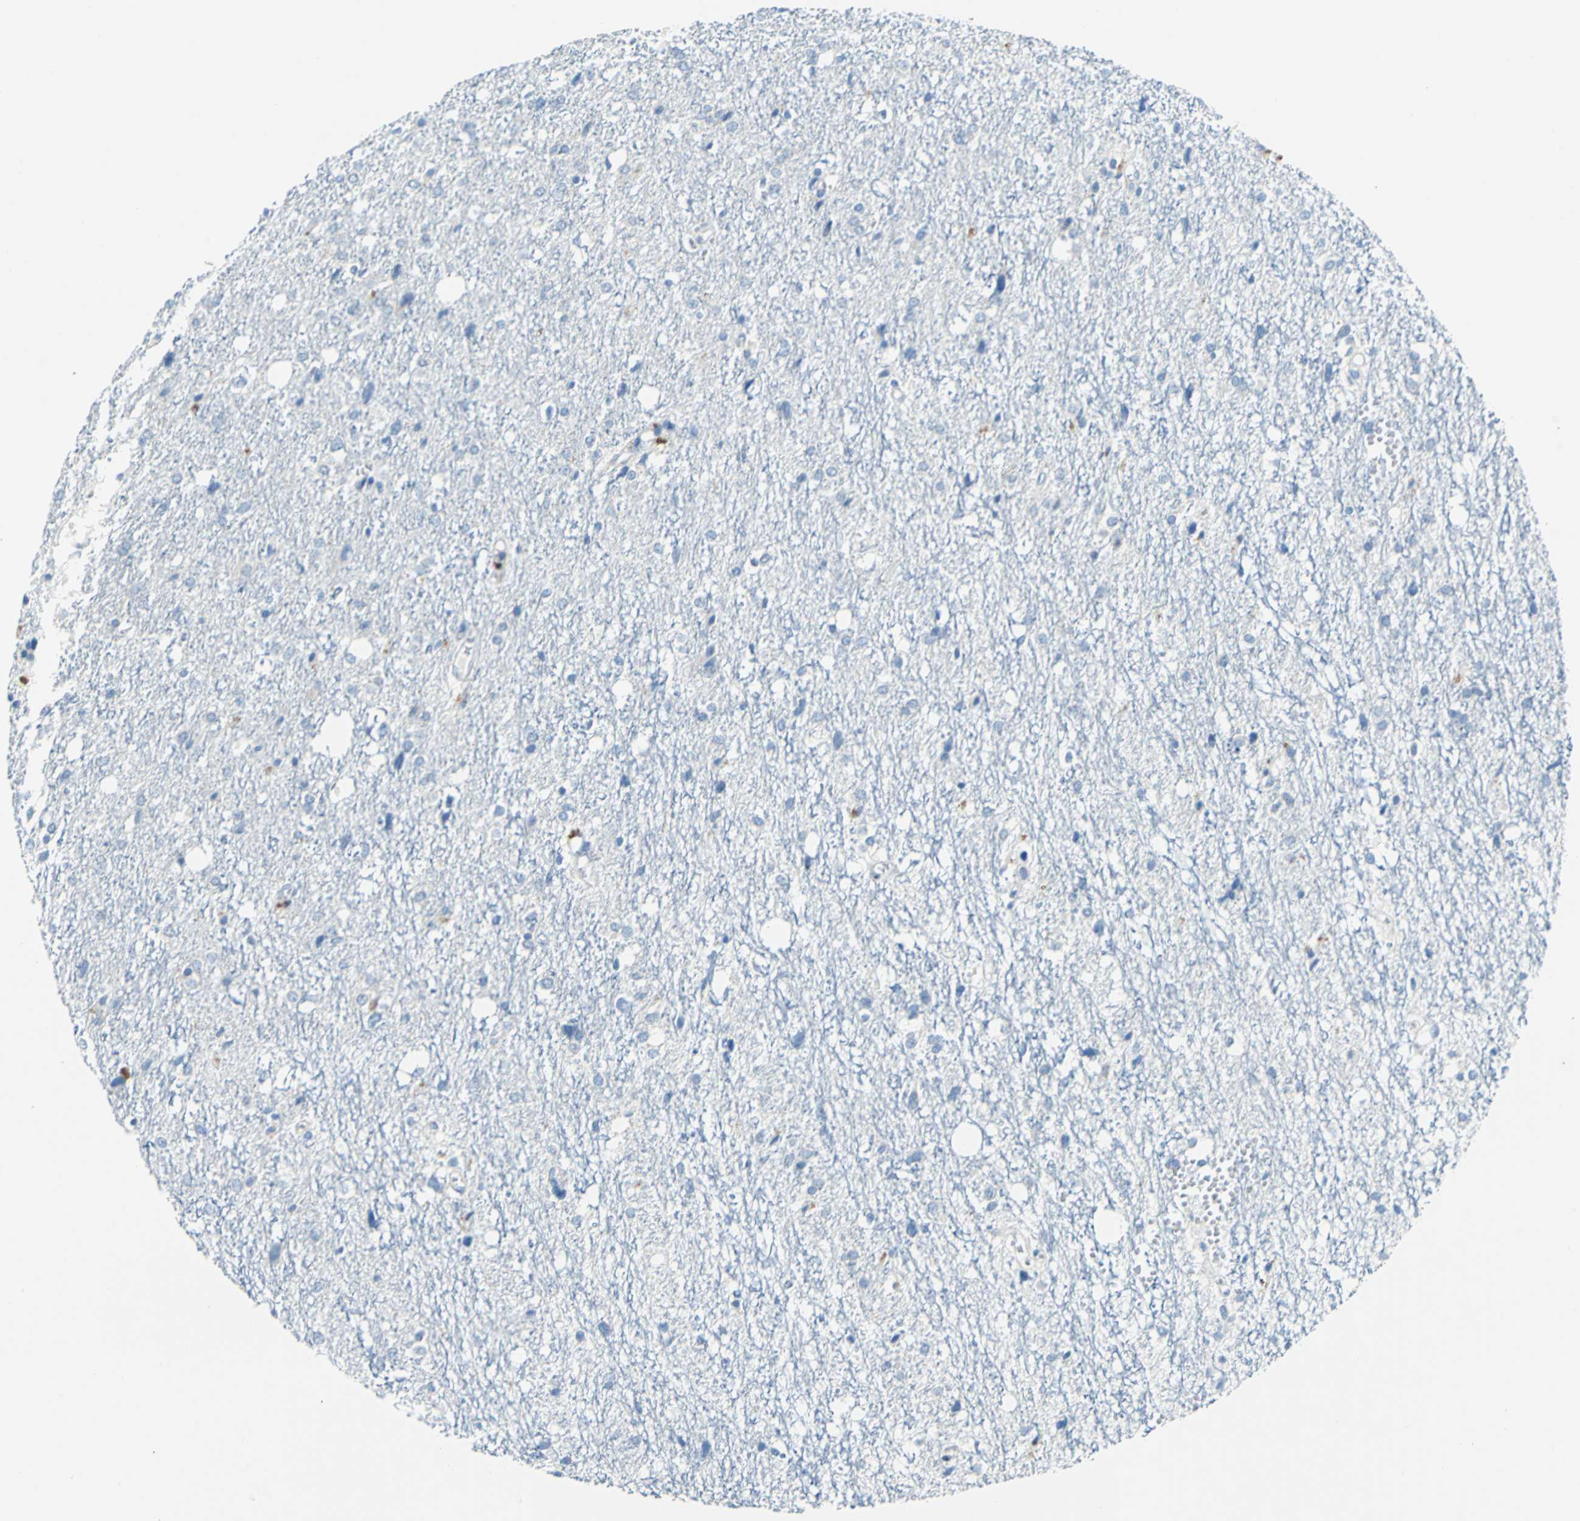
{"staining": {"intensity": "negative", "quantity": "none", "location": "none"}, "tissue": "glioma", "cell_type": "Tumor cells", "image_type": "cancer", "snomed": [{"axis": "morphology", "description": "Glioma, malignant, High grade"}, {"axis": "topography", "description": "Brain"}], "caption": "DAB immunohistochemical staining of human malignant high-grade glioma shows no significant expression in tumor cells.", "gene": "TEX264", "patient": {"sex": "female", "age": 59}}